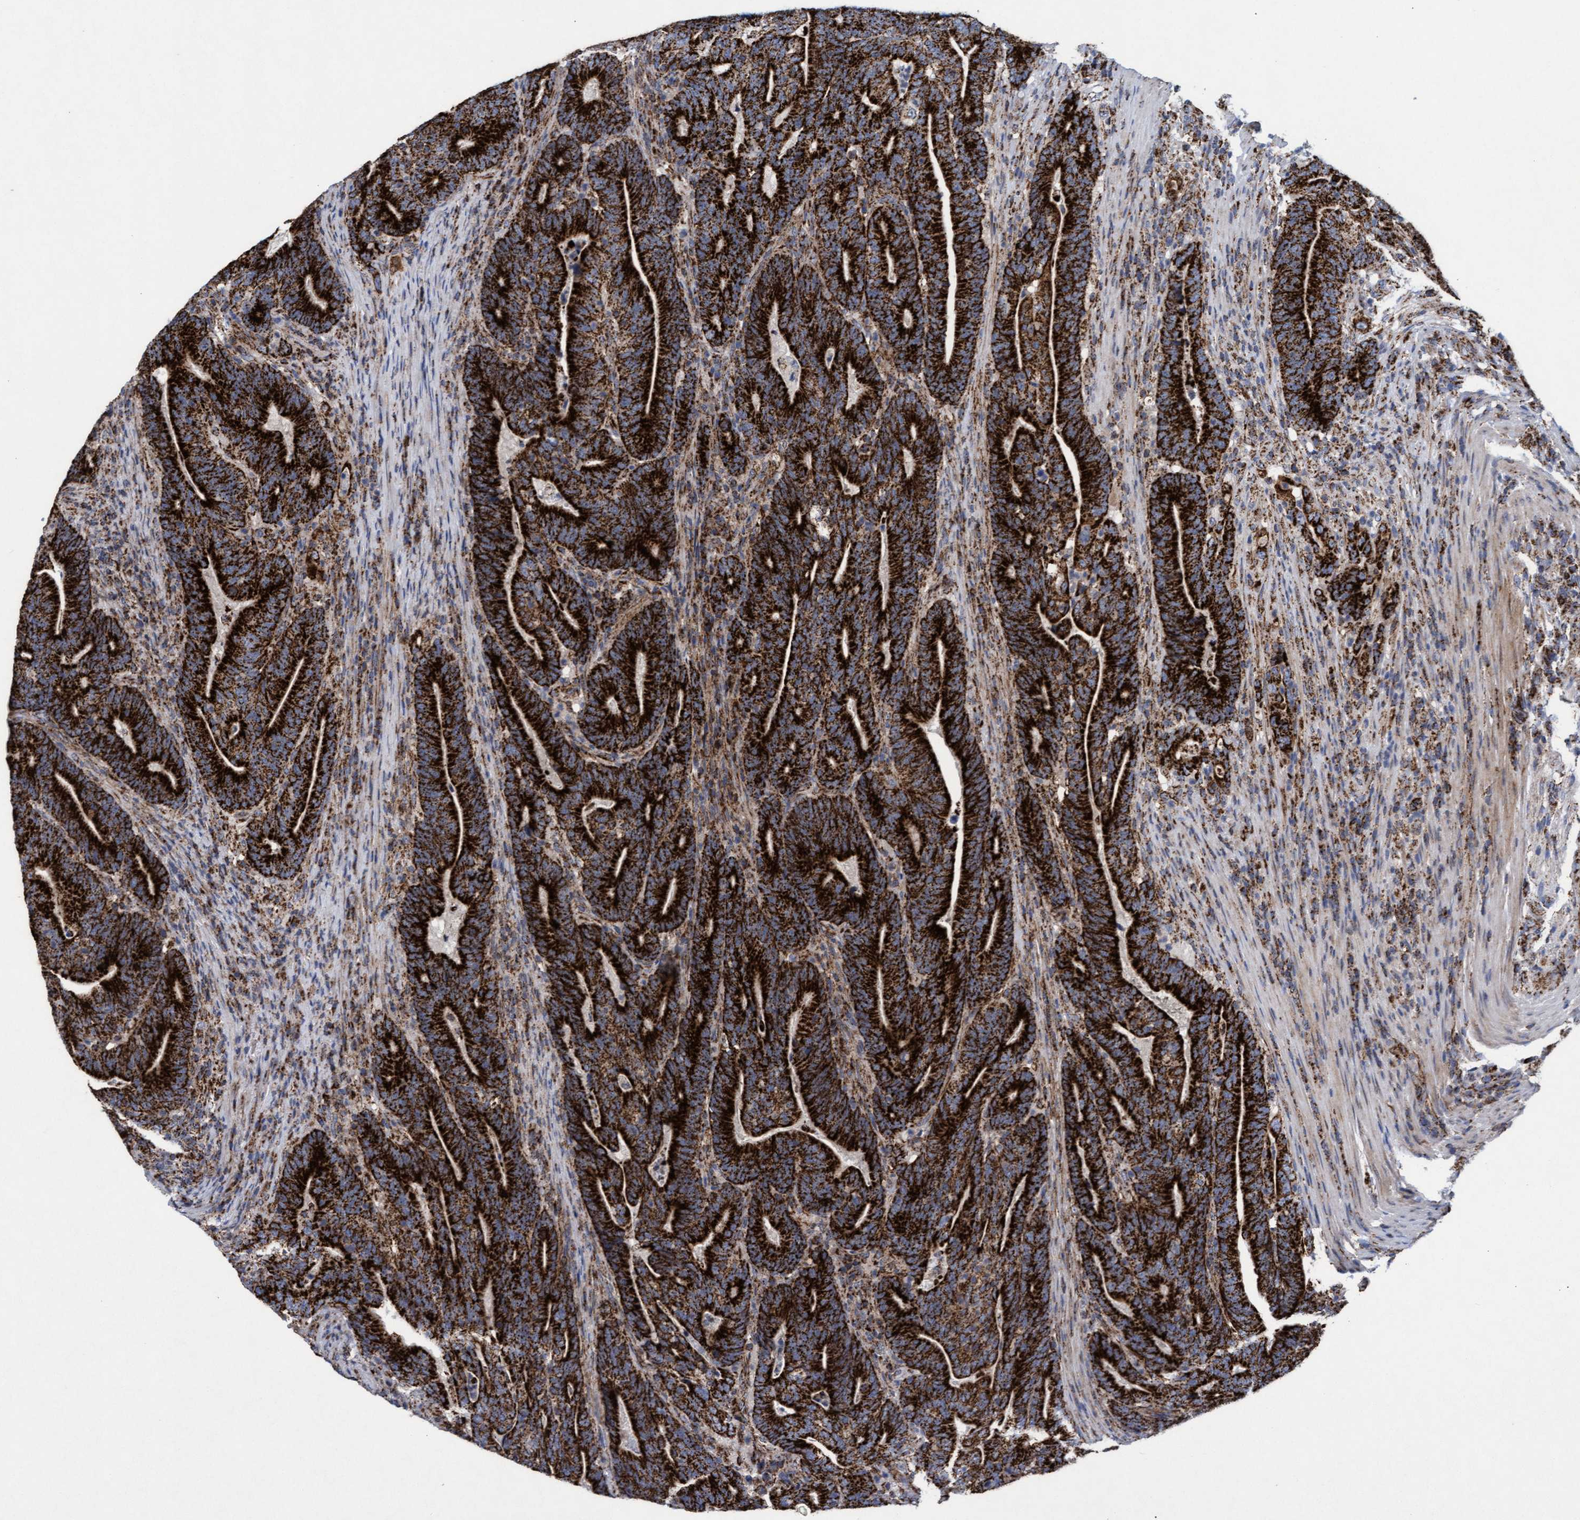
{"staining": {"intensity": "strong", "quantity": ">75%", "location": "cytoplasmic/membranous"}, "tissue": "colorectal cancer", "cell_type": "Tumor cells", "image_type": "cancer", "snomed": [{"axis": "morphology", "description": "Adenocarcinoma, NOS"}, {"axis": "topography", "description": "Colon"}], "caption": "Immunohistochemical staining of human colorectal cancer displays high levels of strong cytoplasmic/membranous expression in approximately >75% of tumor cells. (Stains: DAB in brown, nuclei in blue, Microscopy: brightfield microscopy at high magnification).", "gene": "MRPL38", "patient": {"sex": "female", "age": 66}}